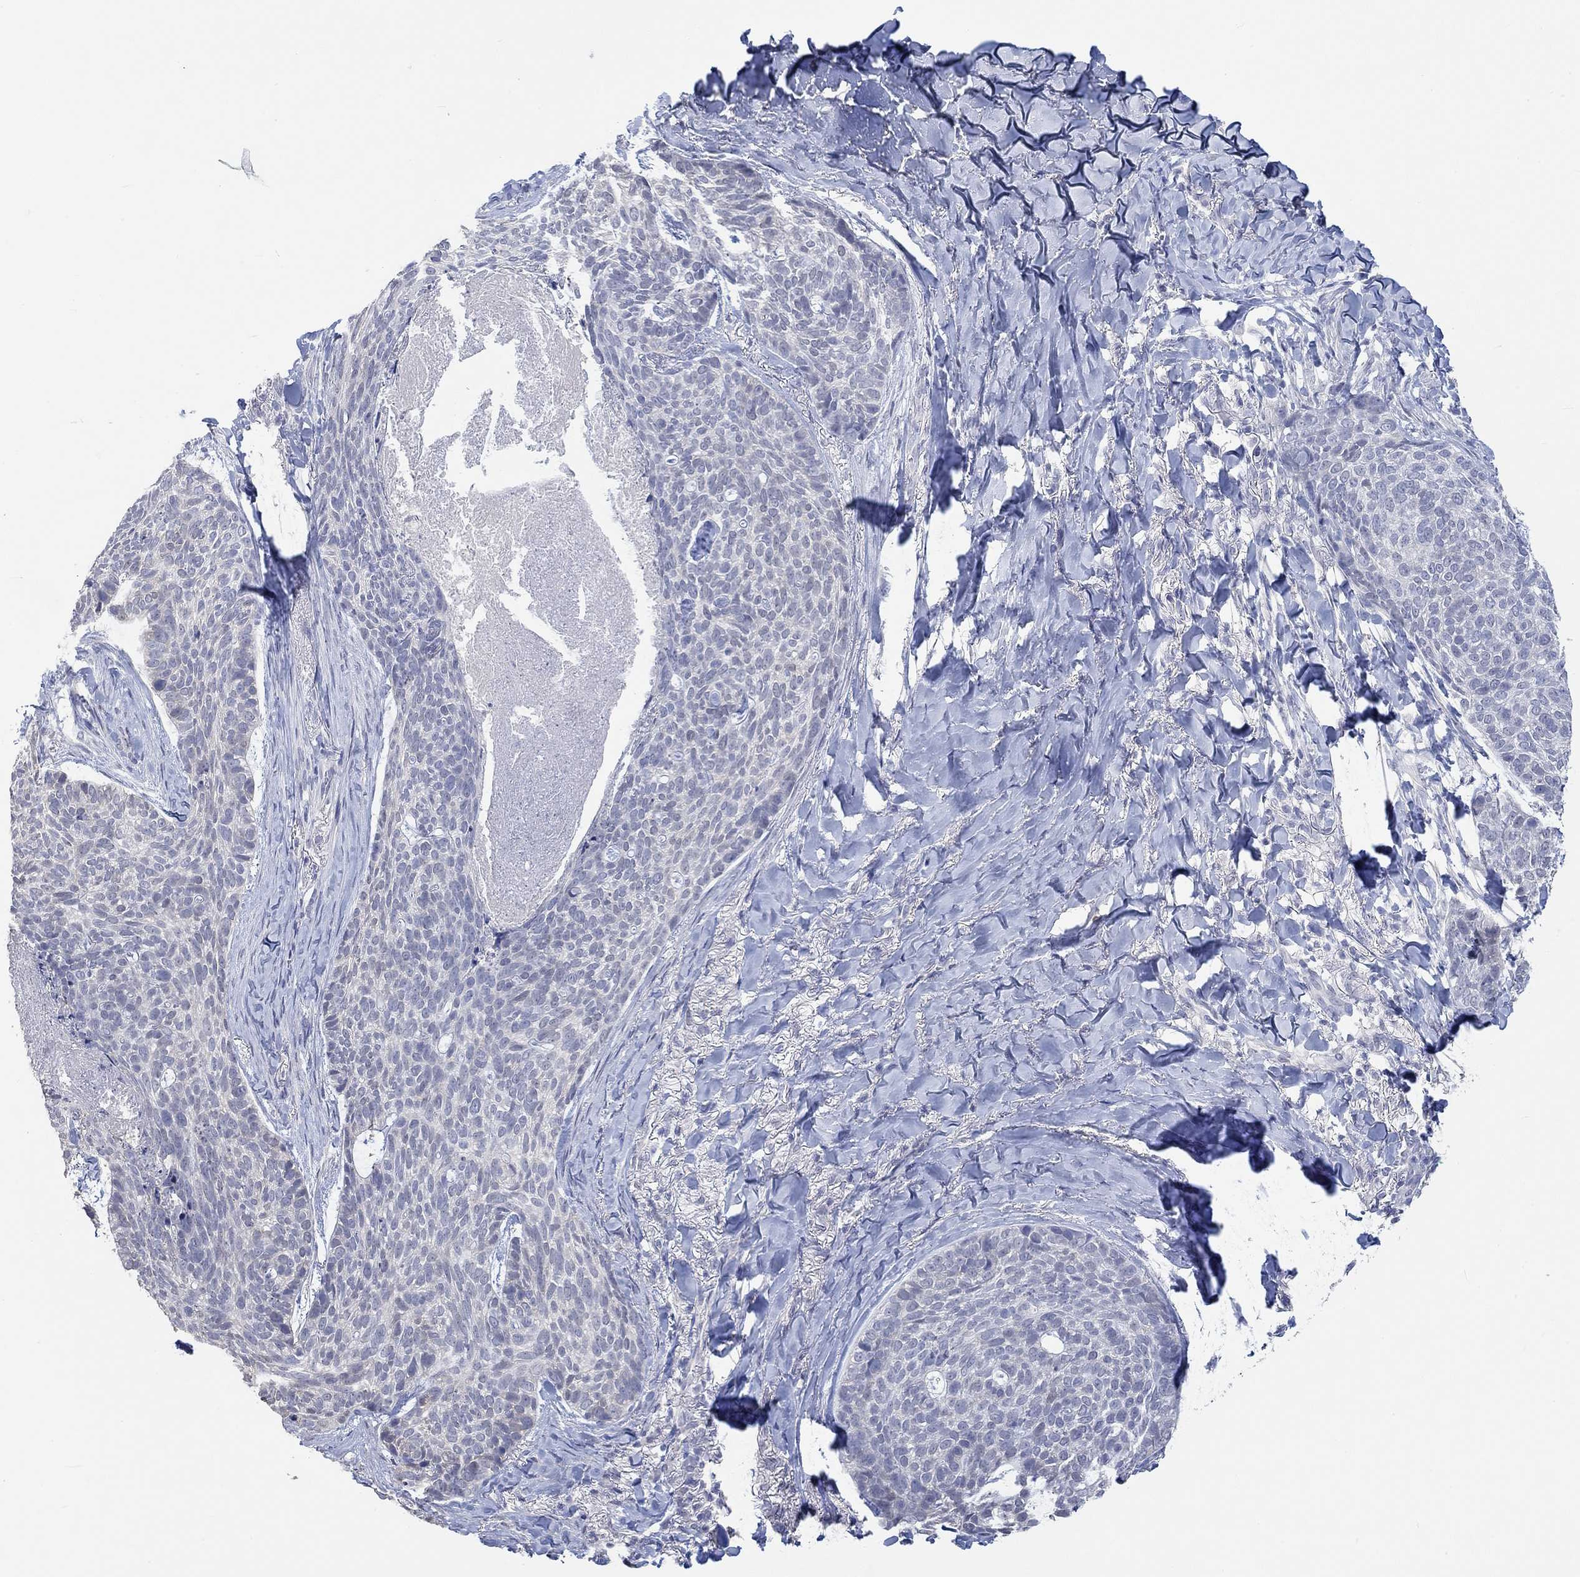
{"staining": {"intensity": "negative", "quantity": "none", "location": "none"}, "tissue": "skin cancer", "cell_type": "Tumor cells", "image_type": "cancer", "snomed": [{"axis": "morphology", "description": "Basal cell carcinoma"}, {"axis": "topography", "description": "Skin"}], "caption": "A micrograph of human skin cancer is negative for staining in tumor cells.", "gene": "PNMA5", "patient": {"sex": "female", "age": 69}}